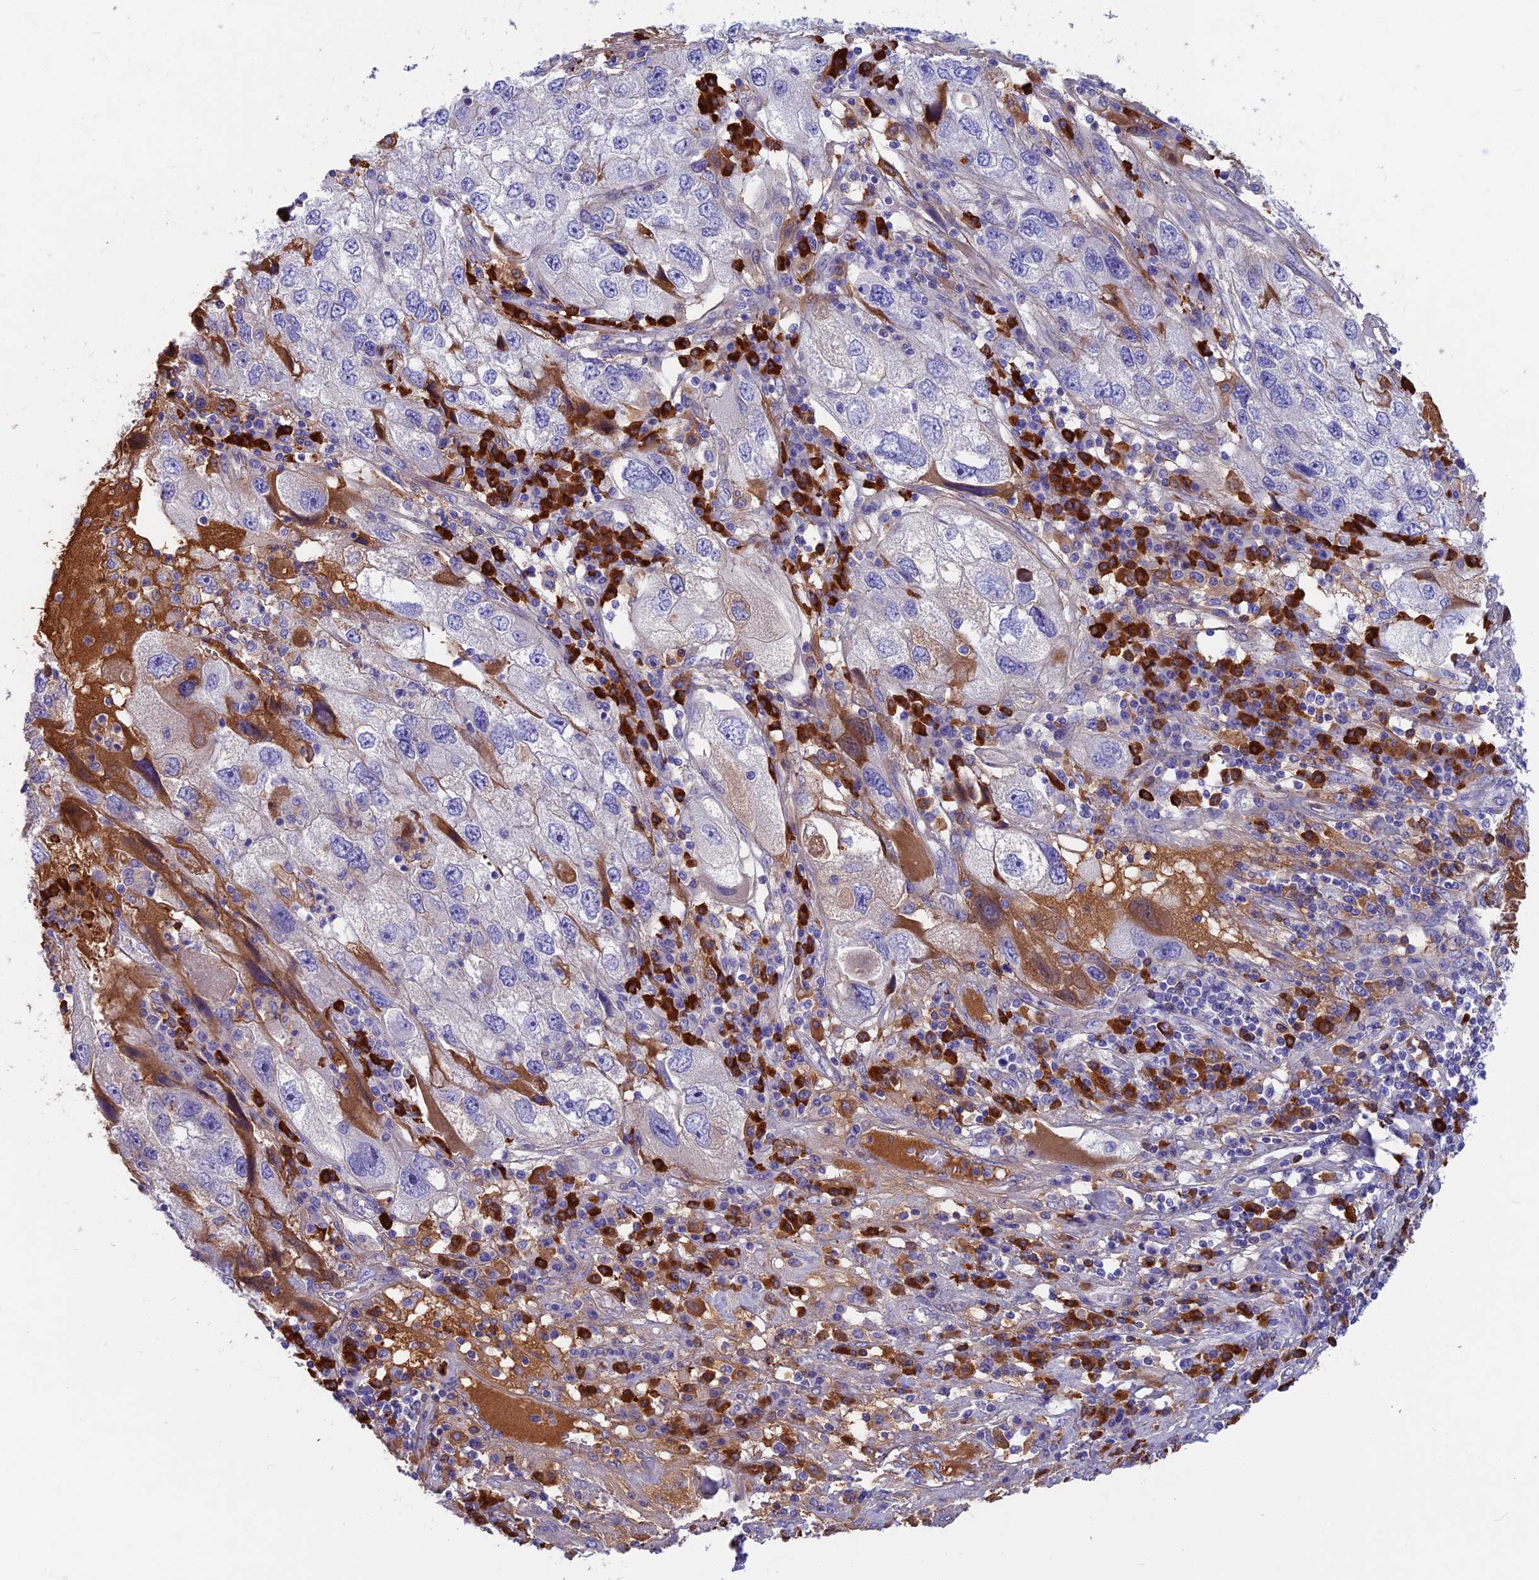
{"staining": {"intensity": "moderate", "quantity": "<25%", "location": "cytoplasmic/membranous"}, "tissue": "endometrial cancer", "cell_type": "Tumor cells", "image_type": "cancer", "snomed": [{"axis": "morphology", "description": "Adenocarcinoma, NOS"}, {"axis": "topography", "description": "Endometrium"}], "caption": "Endometrial cancer (adenocarcinoma) stained for a protein (brown) shows moderate cytoplasmic/membranous positive positivity in about <25% of tumor cells.", "gene": "SNAP91", "patient": {"sex": "female", "age": 49}}